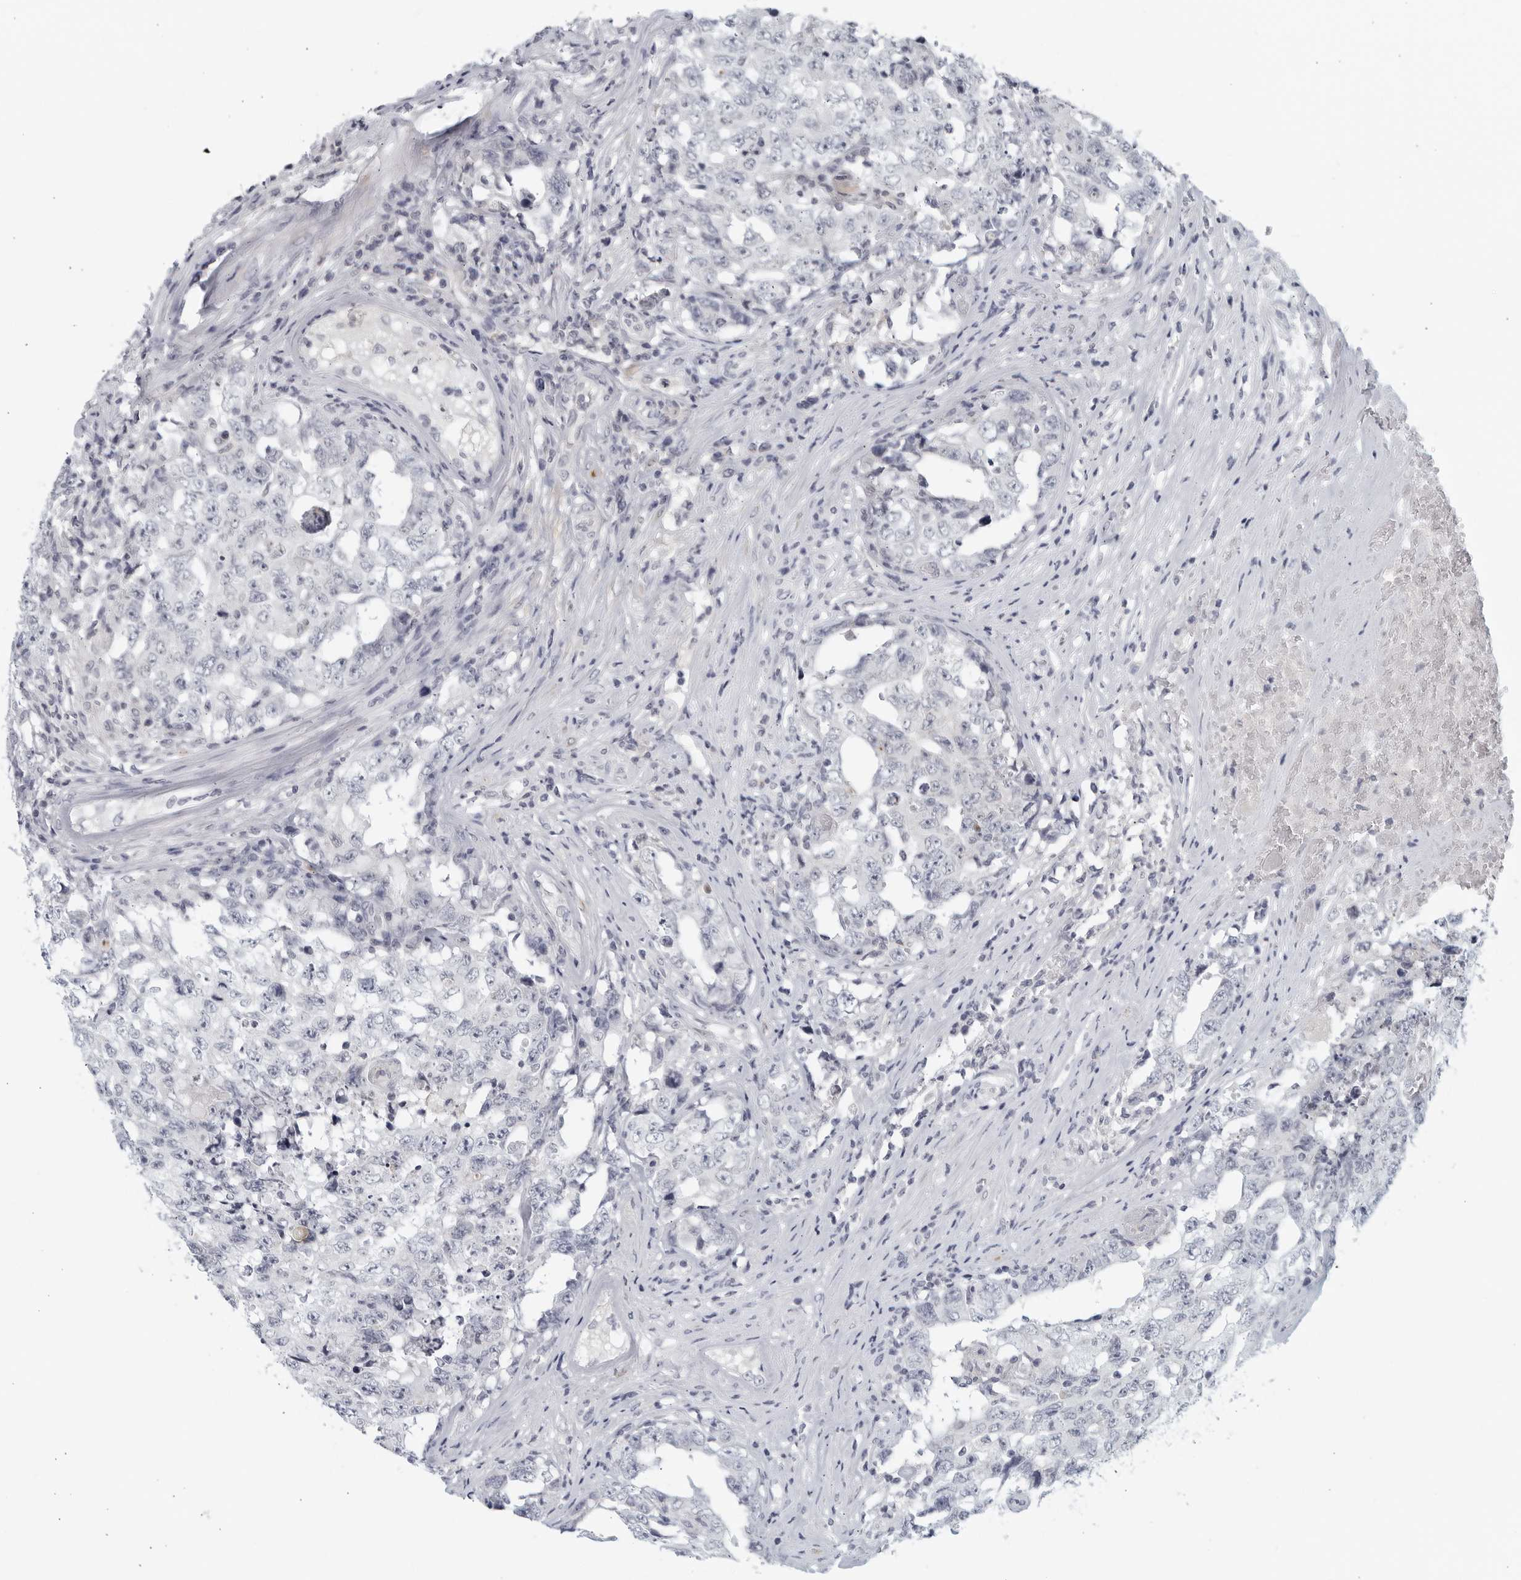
{"staining": {"intensity": "negative", "quantity": "none", "location": "none"}, "tissue": "testis cancer", "cell_type": "Tumor cells", "image_type": "cancer", "snomed": [{"axis": "morphology", "description": "Carcinoma, Embryonal, NOS"}, {"axis": "topography", "description": "Testis"}], "caption": "Embryonal carcinoma (testis) stained for a protein using IHC demonstrates no expression tumor cells.", "gene": "MATN1", "patient": {"sex": "male", "age": 26}}